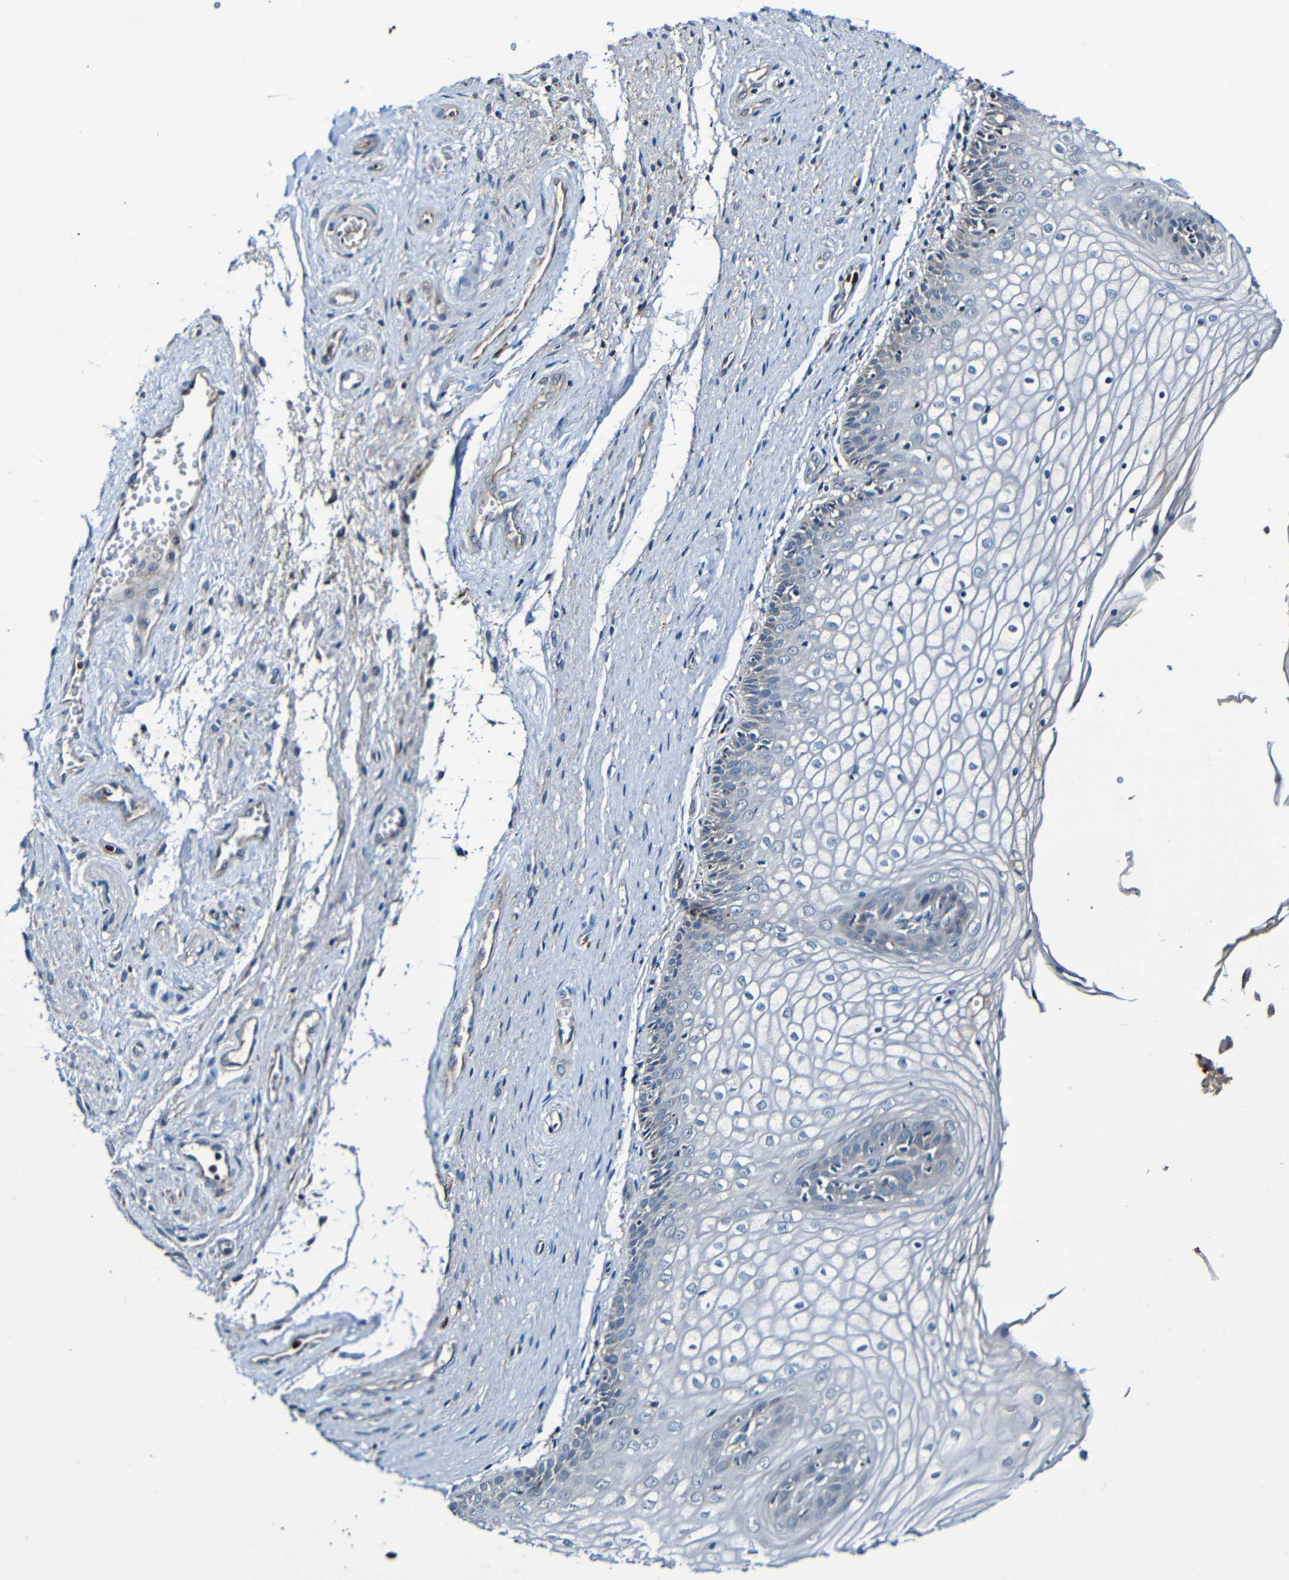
{"staining": {"intensity": "weak", "quantity": "<25%", "location": "cytoplasmic/membranous"}, "tissue": "vagina", "cell_type": "Squamous epithelial cells", "image_type": "normal", "snomed": [{"axis": "morphology", "description": "Normal tissue, NOS"}, {"axis": "topography", "description": "Vagina"}], "caption": "Immunohistochemistry of normal human vagina demonstrates no expression in squamous epithelial cells.", "gene": "ADAM15", "patient": {"sex": "female", "age": 34}}